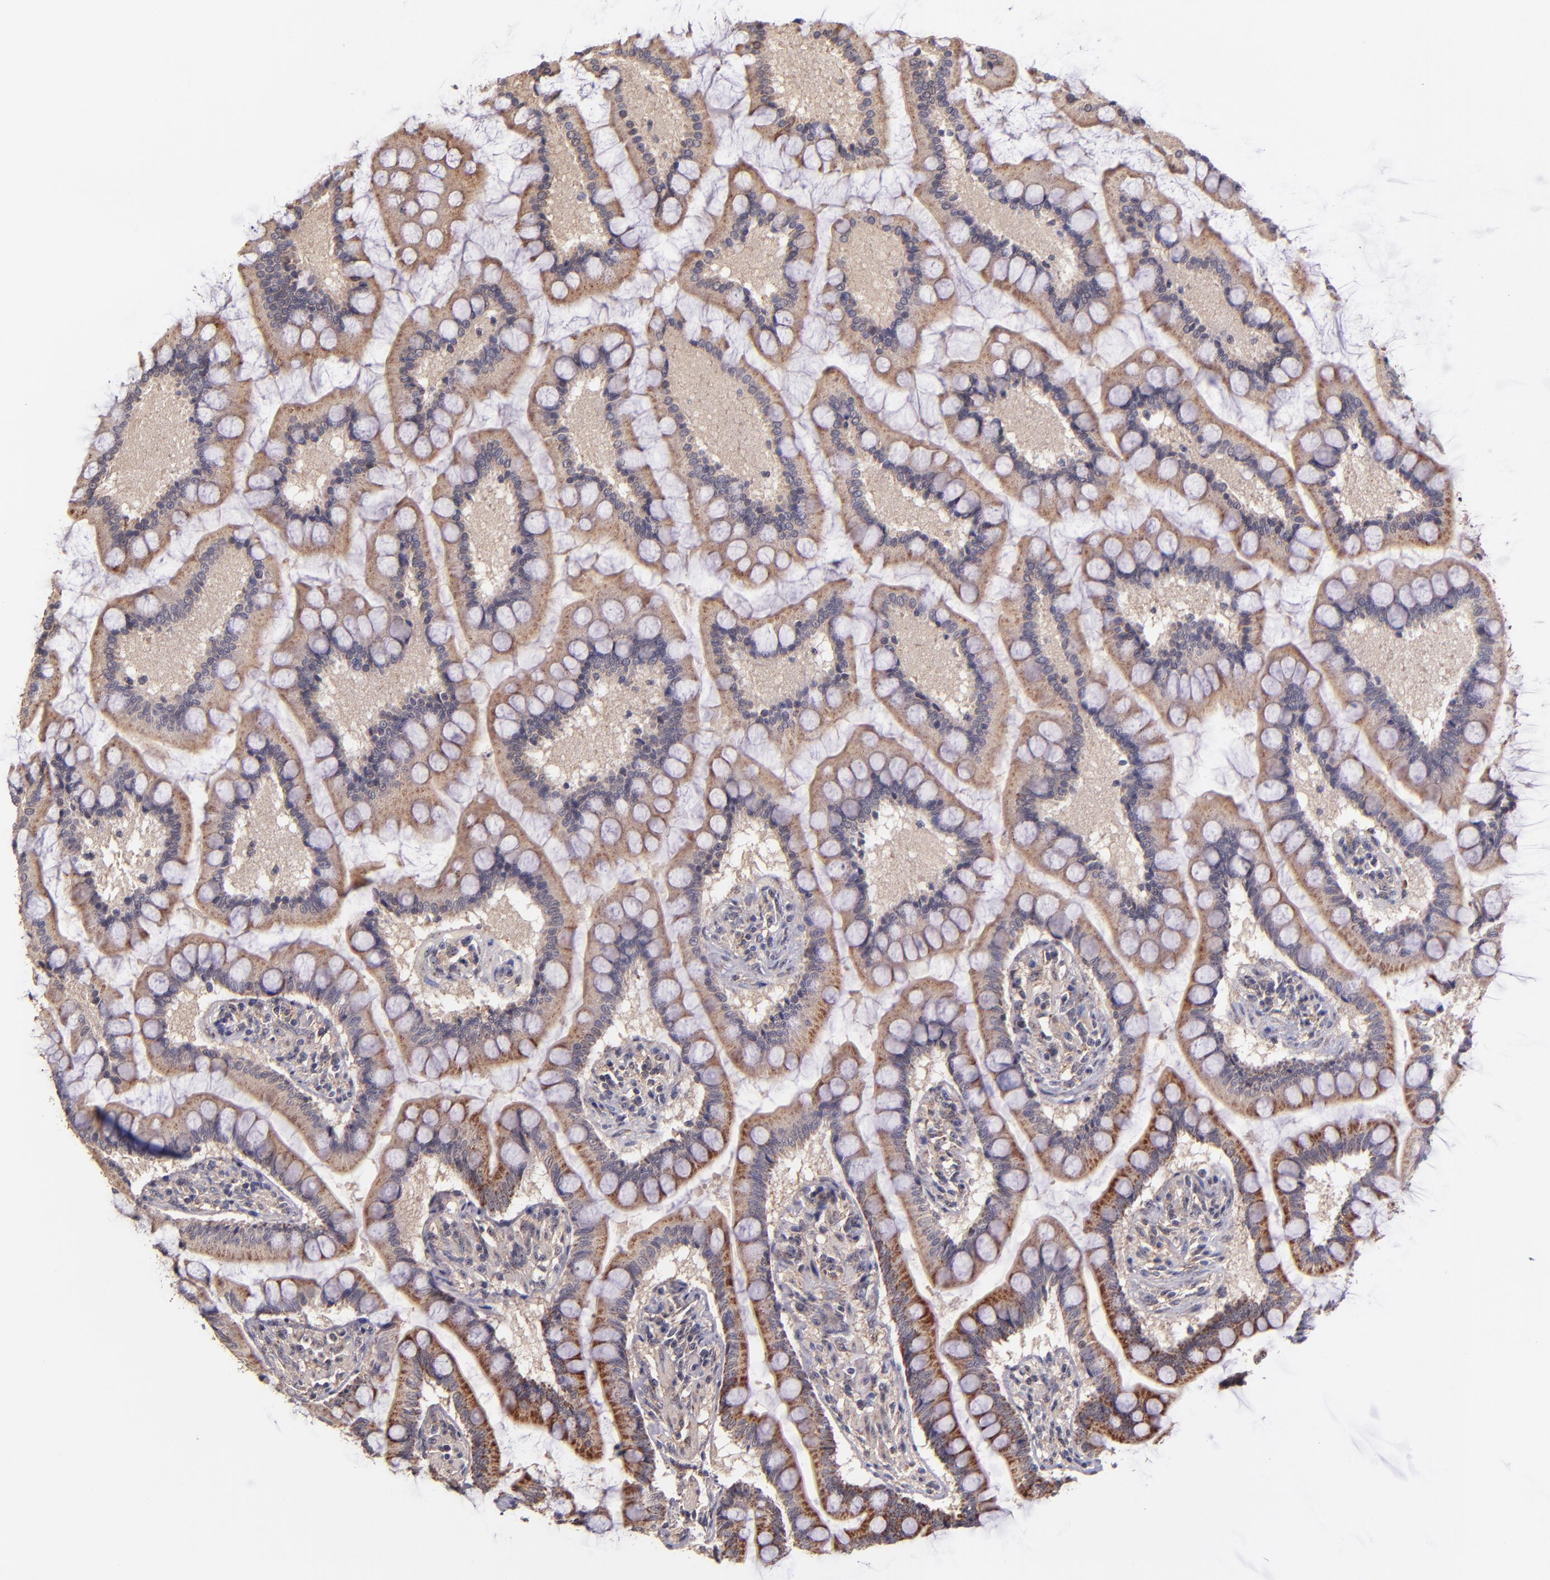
{"staining": {"intensity": "moderate", "quantity": ">75%", "location": "cytoplasmic/membranous"}, "tissue": "small intestine", "cell_type": "Glandular cells", "image_type": "normal", "snomed": [{"axis": "morphology", "description": "Normal tissue, NOS"}, {"axis": "topography", "description": "Small intestine"}], "caption": "Immunohistochemical staining of unremarkable small intestine shows >75% levels of moderate cytoplasmic/membranous protein positivity in approximately >75% of glandular cells.", "gene": "SHC1", "patient": {"sex": "male", "age": 41}}